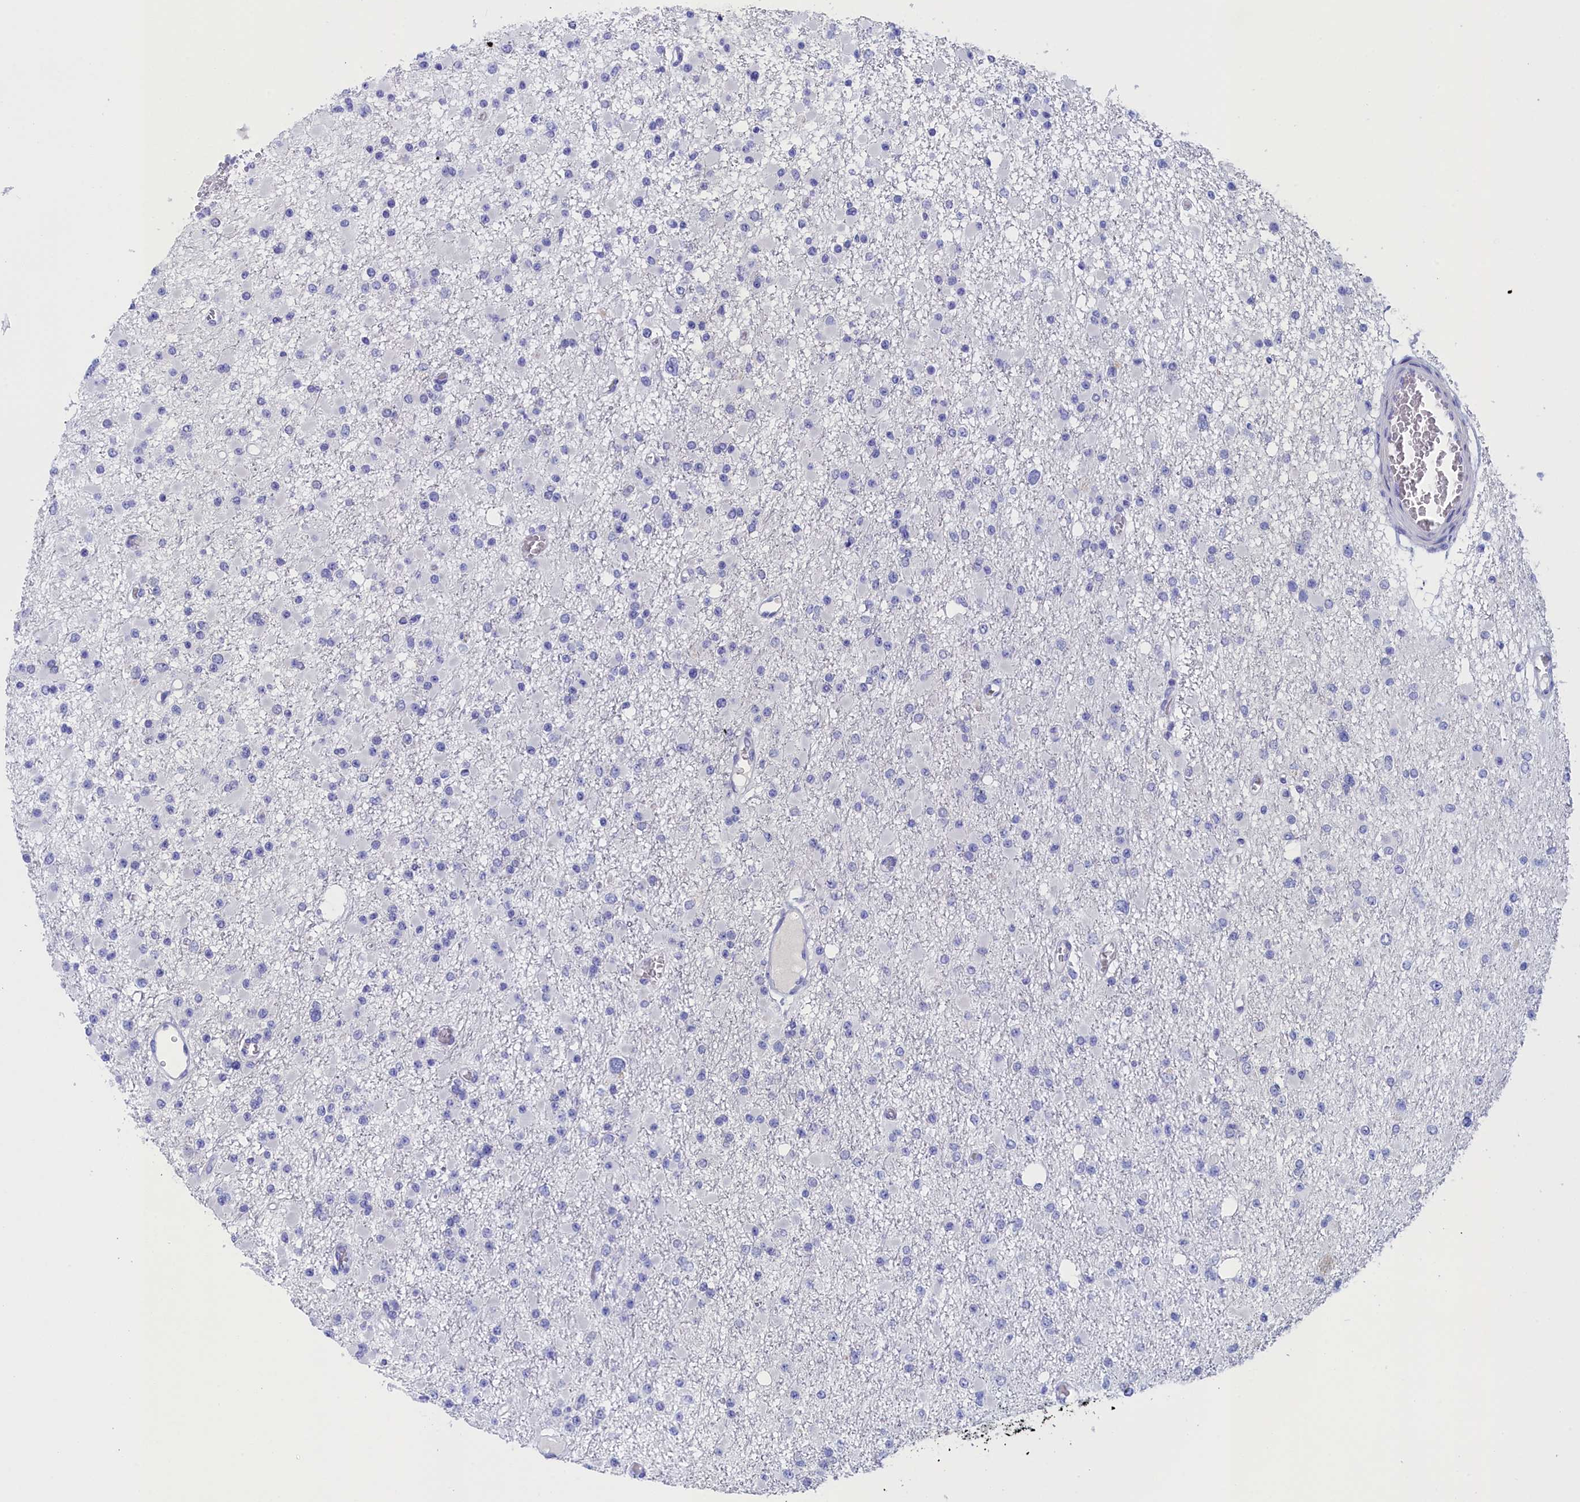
{"staining": {"intensity": "negative", "quantity": "none", "location": "none"}, "tissue": "glioma", "cell_type": "Tumor cells", "image_type": "cancer", "snomed": [{"axis": "morphology", "description": "Glioma, malignant, Low grade"}, {"axis": "topography", "description": "Brain"}], "caption": "Immunohistochemistry (IHC) of human malignant glioma (low-grade) demonstrates no staining in tumor cells. Brightfield microscopy of immunohistochemistry stained with DAB (3,3'-diaminobenzidine) (brown) and hematoxylin (blue), captured at high magnification.", "gene": "ANKRD2", "patient": {"sex": "female", "age": 22}}